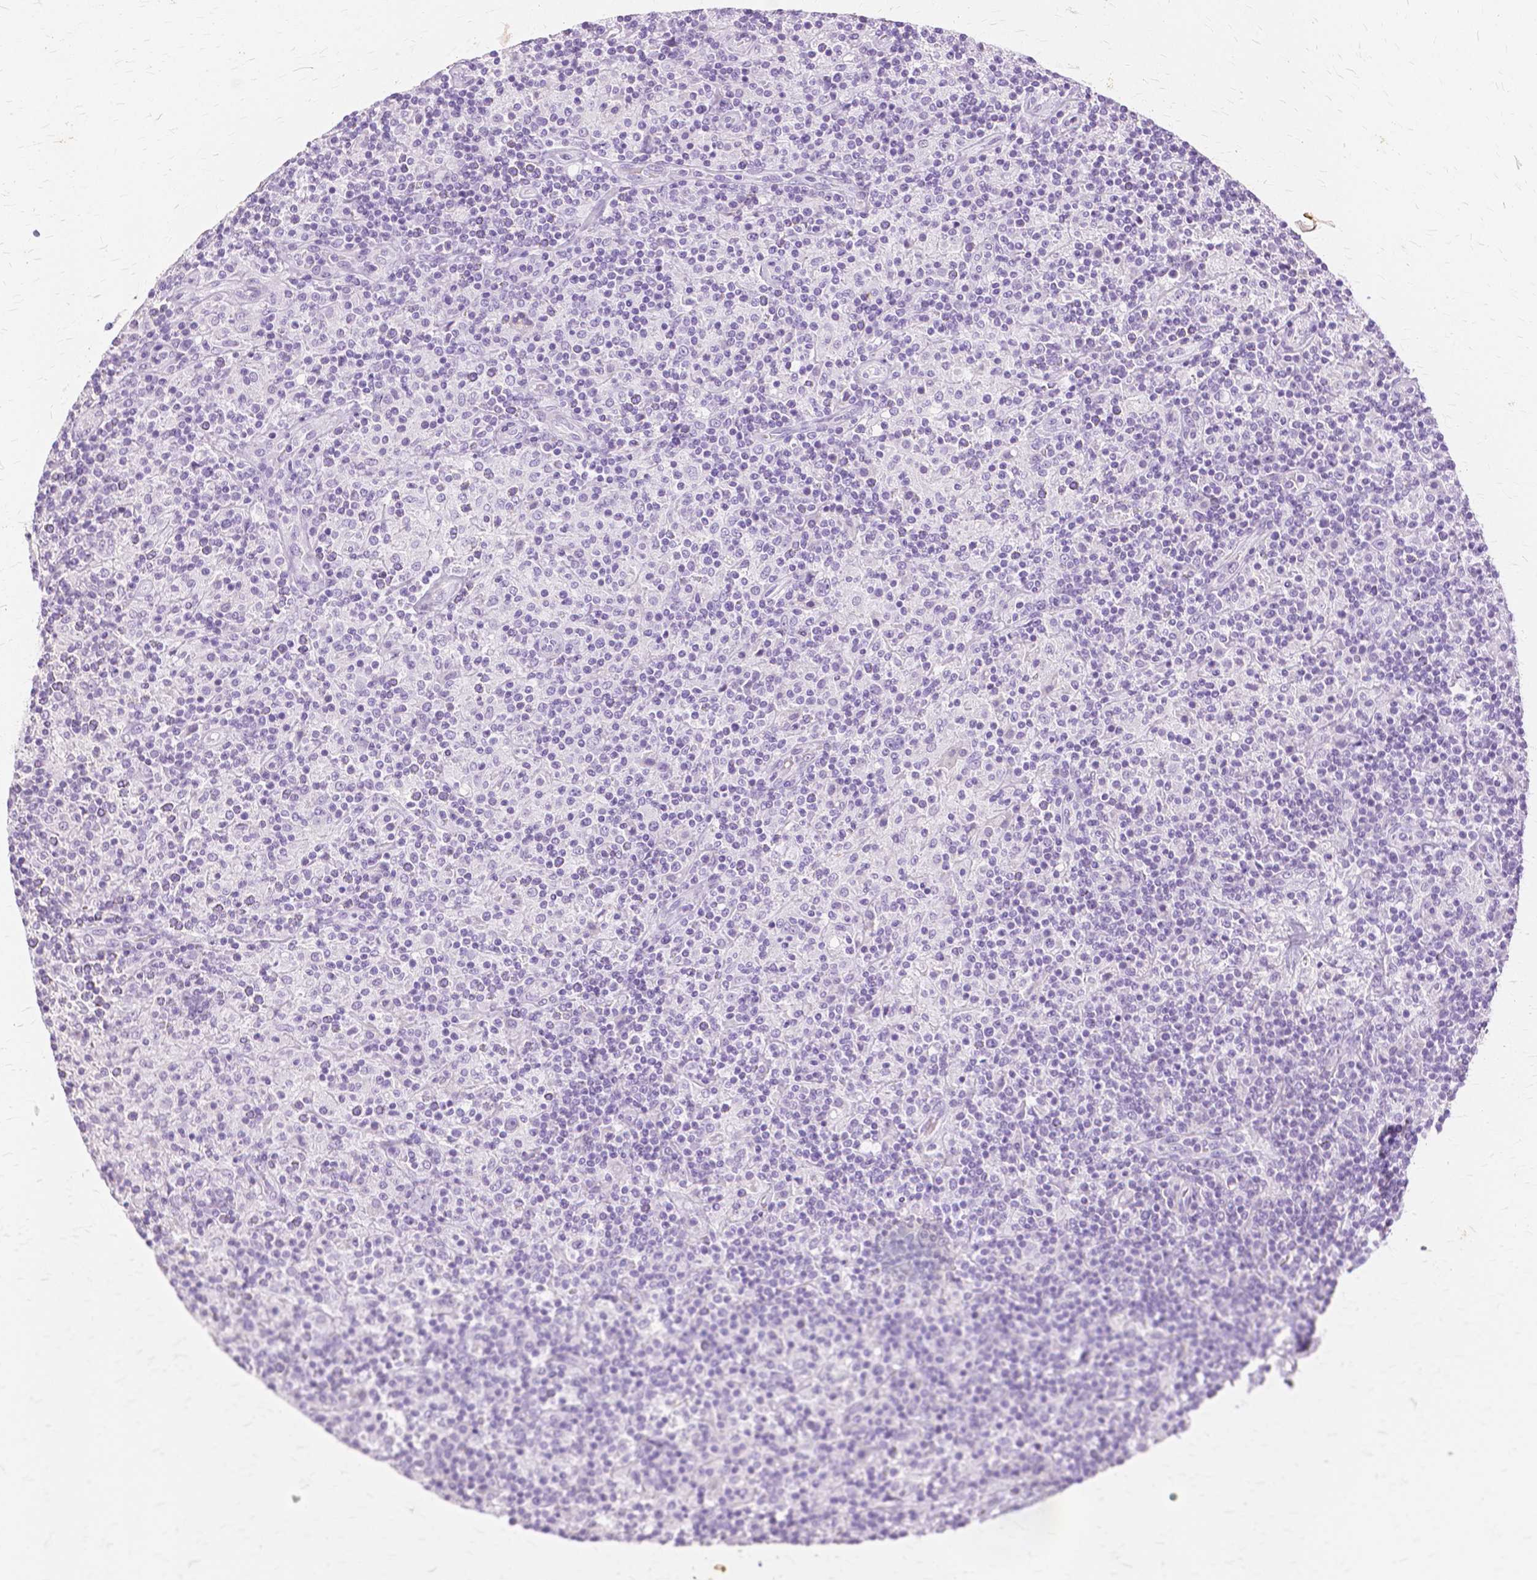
{"staining": {"intensity": "negative", "quantity": "none", "location": "none"}, "tissue": "lymphoma", "cell_type": "Tumor cells", "image_type": "cancer", "snomed": [{"axis": "morphology", "description": "Hodgkin's disease, NOS"}, {"axis": "topography", "description": "Lymph node"}], "caption": "An IHC photomicrograph of Hodgkin's disease is shown. There is no staining in tumor cells of Hodgkin's disease.", "gene": "TGM1", "patient": {"sex": "male", "age": 70}}